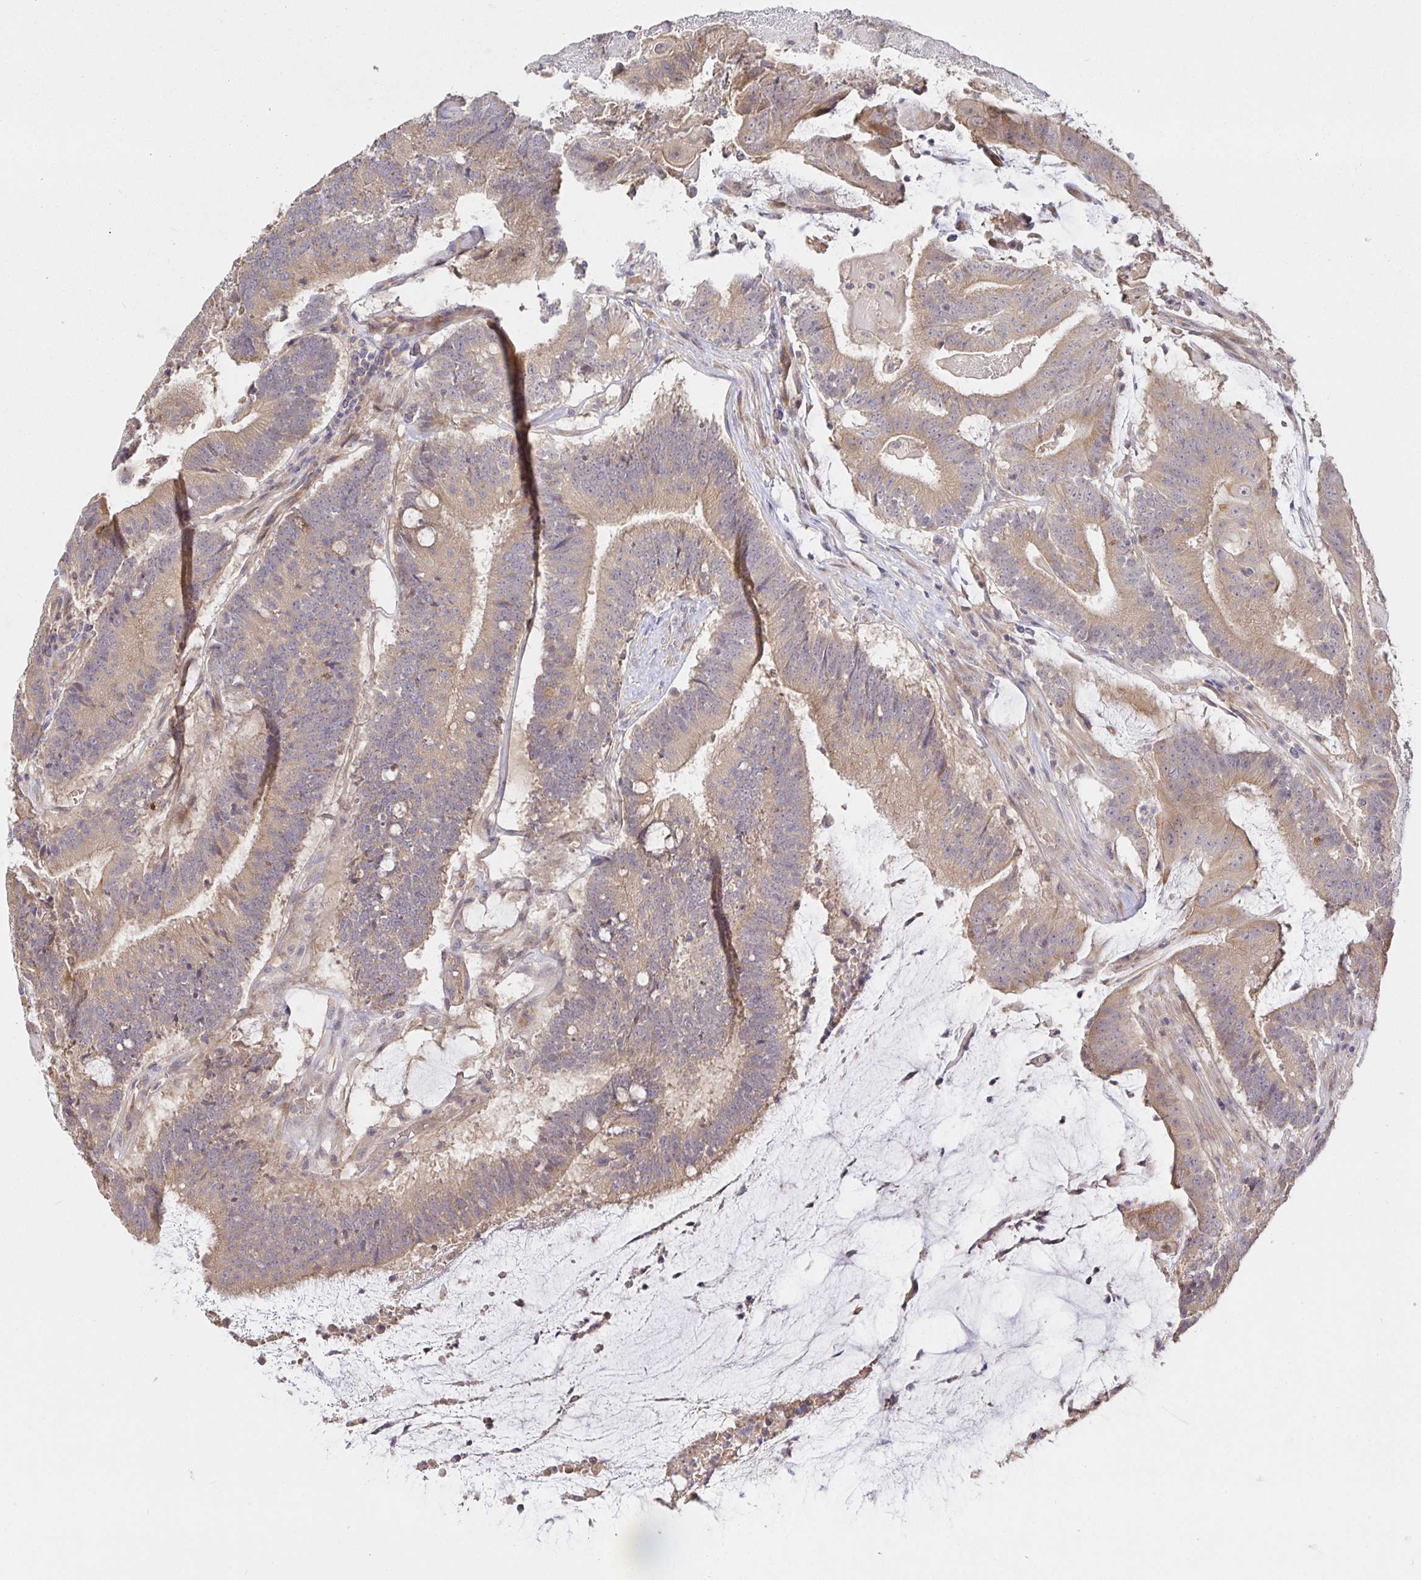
{"staining": {"intensity": "weak", "quantity": ">75%", "location": "cytoplasmic/membranous"}, "tissue": "colorectal cancer", "cell_type": "Tumor cells", "image_type": "cancer", "snomed": [{"axis": "morphology", "description": "Adenocarcinoma, NOS"}, {"axis": "topography", "description": "Colon"}], "caption": "A high-resolution image shows immunohistochemistry (IHC) staining of colorectal cancer, which reveals weak cytoplasmic/membranous positivity in about >75% of tumor cells.", "gene": "ZDHHC11", "patient": {"sex": "female", "age": 43}}